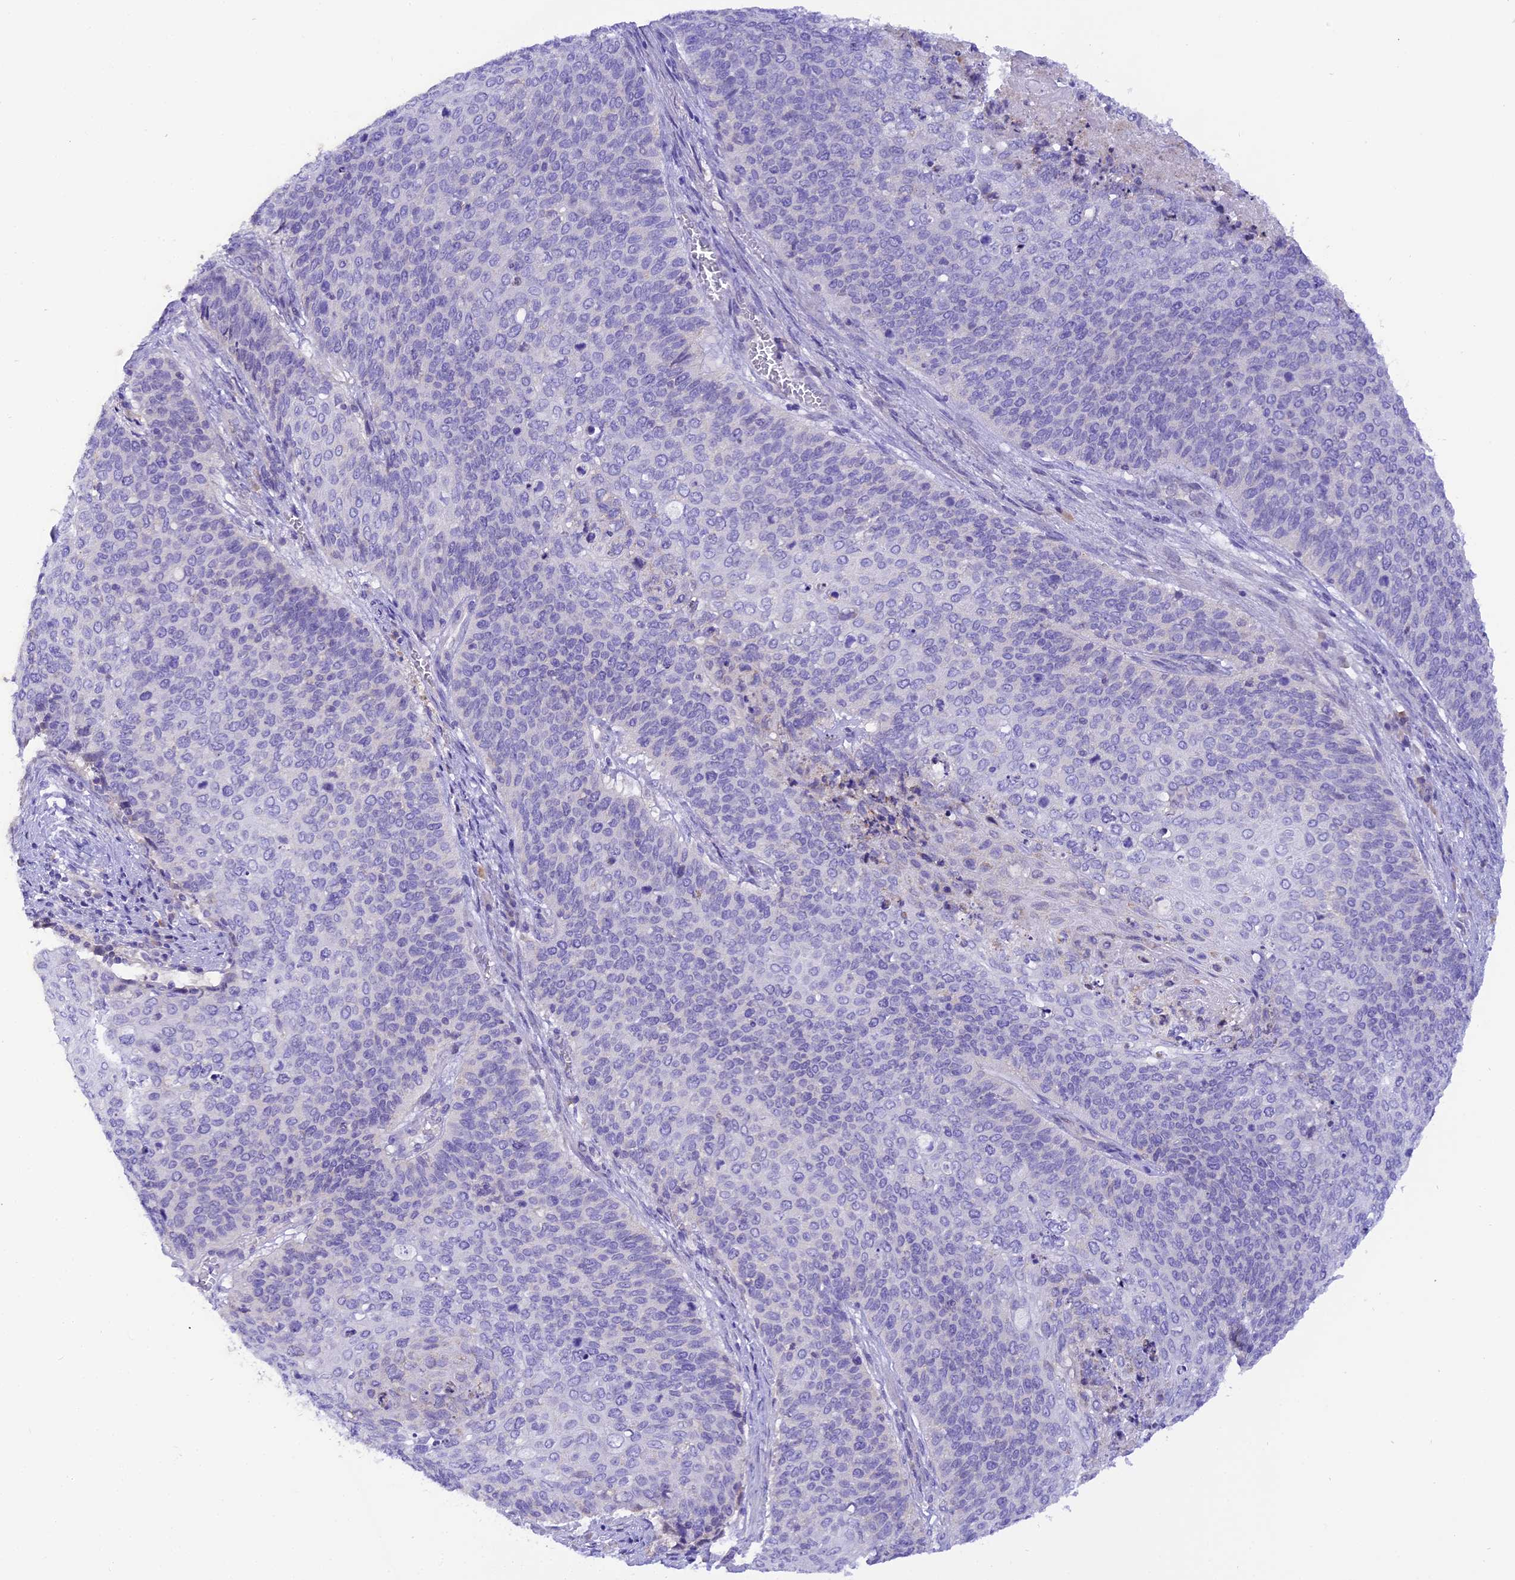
{"staining": {"intensity": "negative", "quantity": "none", "location": "none"}, "tissue": "cervical cancer", "cell_type": "Tumor cells", "image_type": "cancer", "snomed": [{"axis": "morphology", "description": "Squamous cell carcinoma, NOS"}, {"axis": "topography", "description": "Cervix"}], "caption": "High magnification brightfield microscopy of squamous cell carcinoma (cervical) stained with DAB (brown) and counterstained with hematoxylin (blue): tumor cells show no significant expression.", "gene": "COL6A5", "patient": {"sex": "female", "age": 39}}